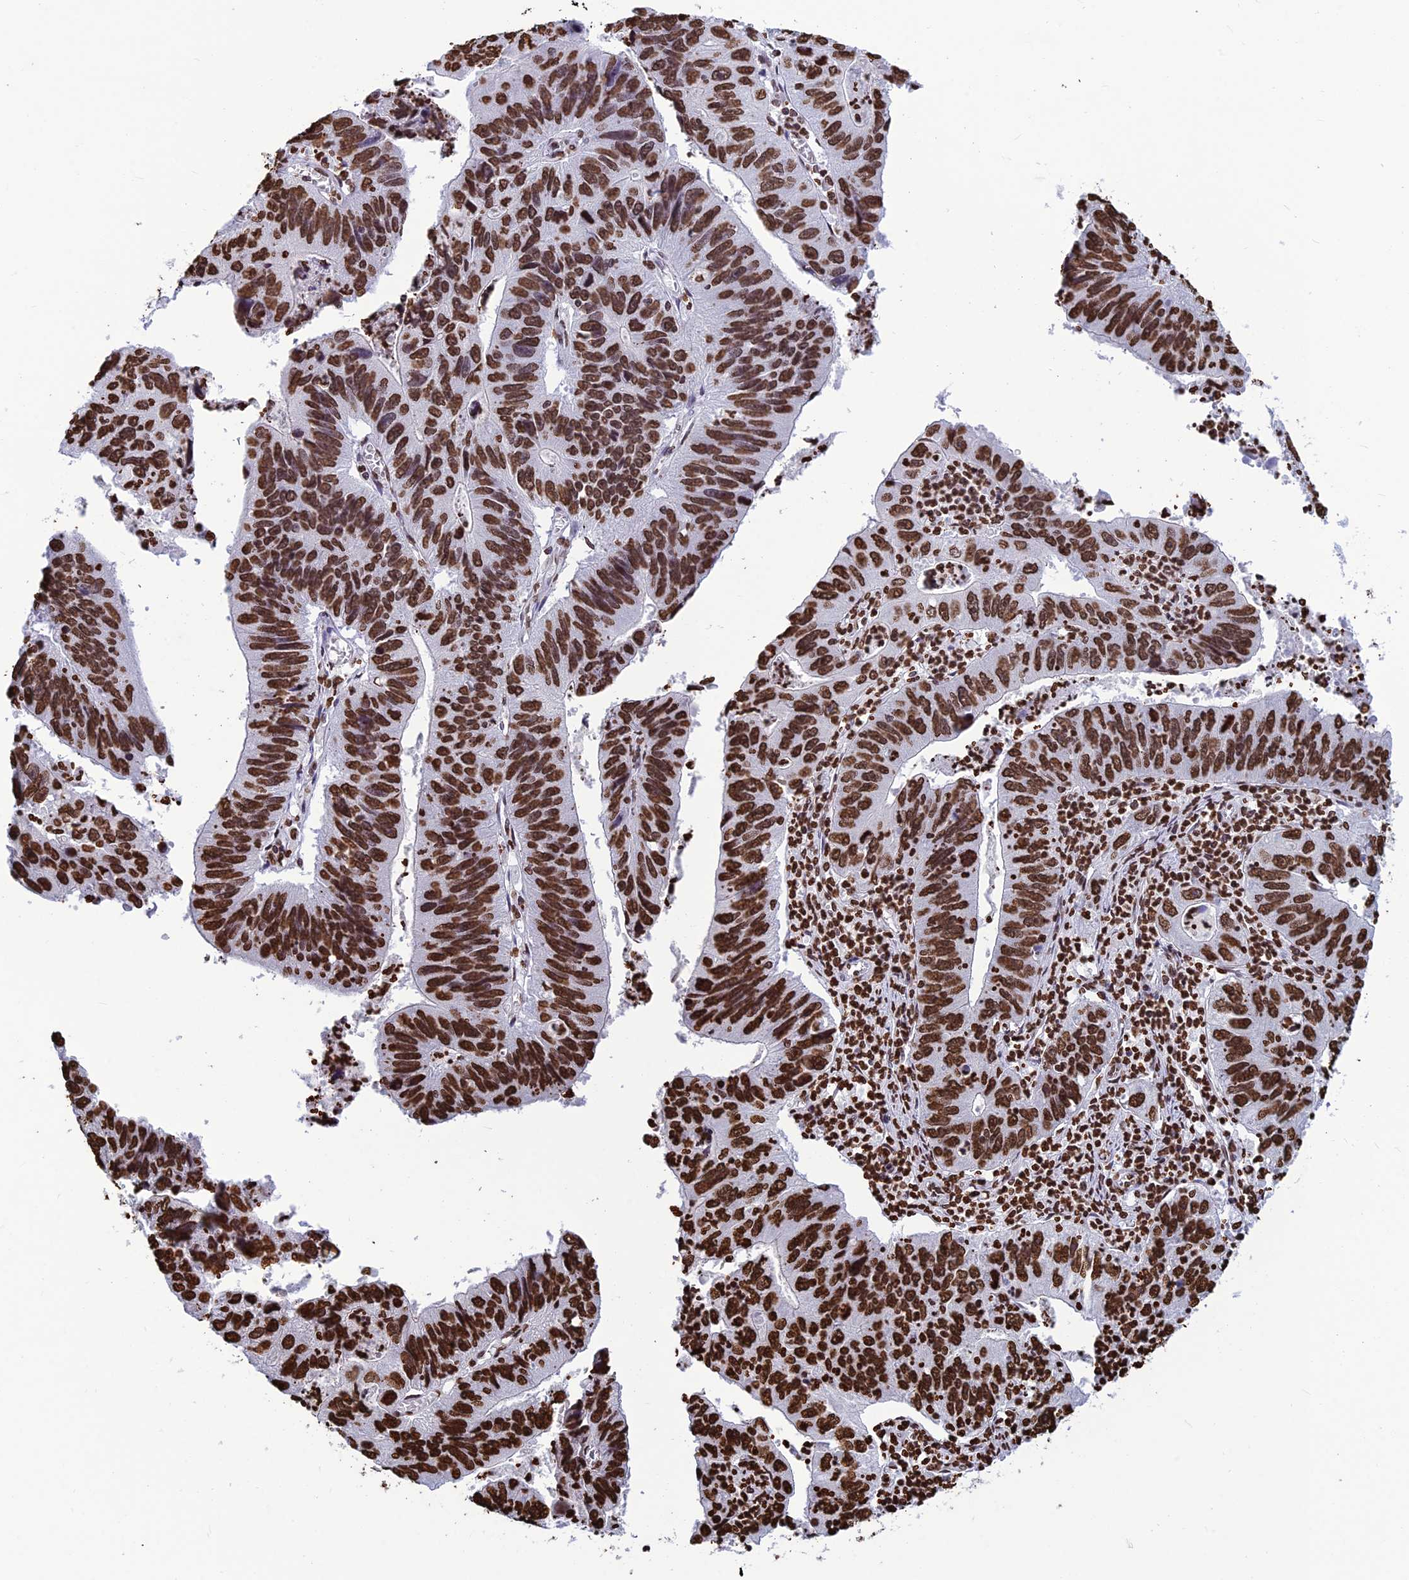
{"staining": {"intensity": "strong", "quantity": ">75%", "location": "nuclear"}, "tissue": "stomach cancer", "cell_type": "Tumor cells", "image_type": "cancer", "snomed": [{"axis": "morphology", "description": "Adenocarcinoma, NOS"}, {"axis": "topography", "description": "Stomach"}], "caption": "An IHC image of neoplastic tissue is shown. Protein staining in brown shows strong nuclear positivity in stomach cancer (adenocarcinoma) within tumor cells.", "gene": "AKAP17A", "patient": {"sex": "male", "age": 59}}